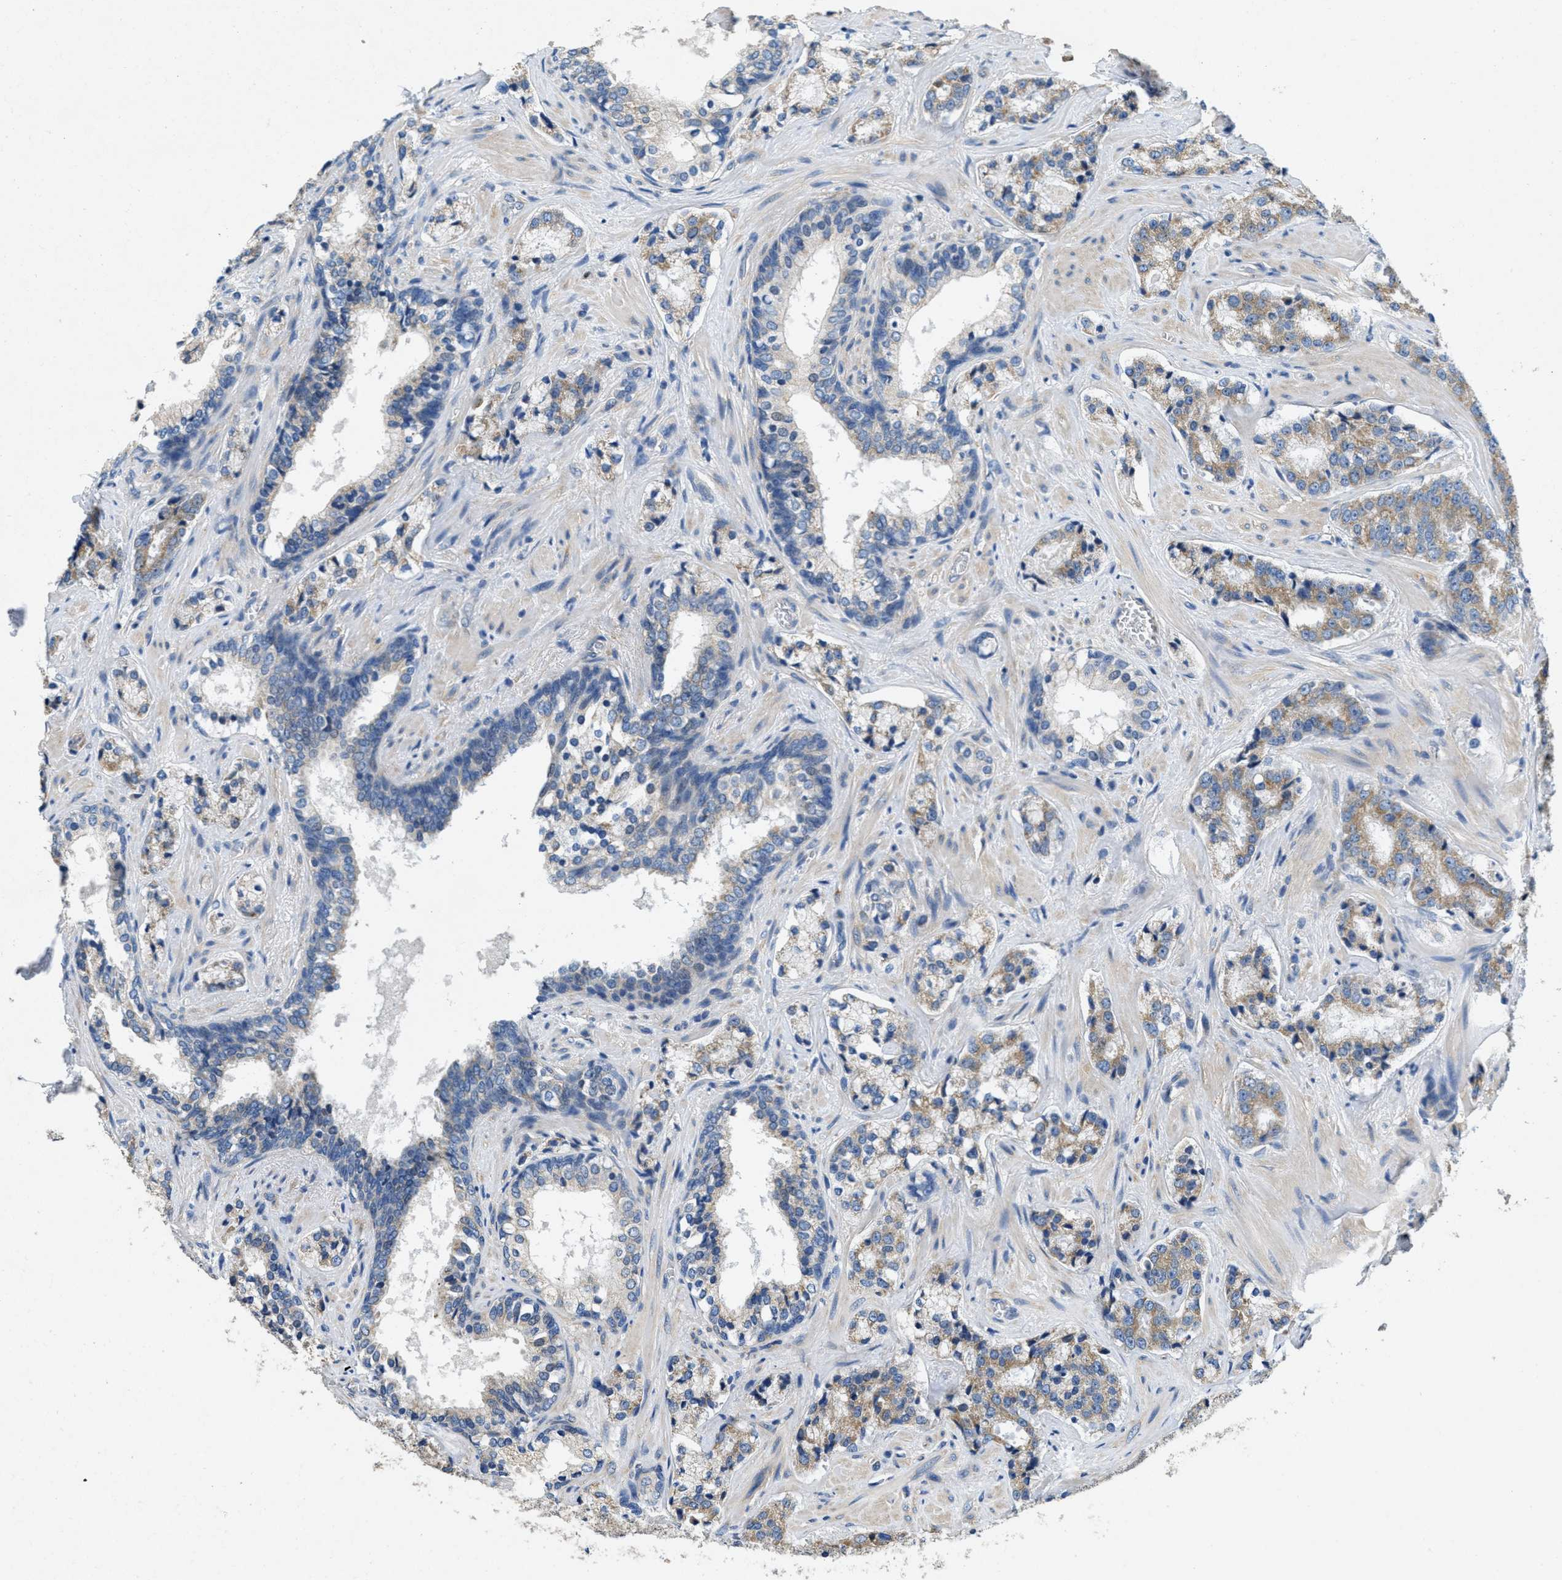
{"staining": {"intensity": "moderate", "quantity": ">75%", "location": "cytoplasmic/membranous"}, "tissue": "prostate cancer", "cell_type": "Tumor cells", "image_type": "cancer", "snomed": [{"axis": "morphology", "description": "Adenocarcinoma, High grade"}, {"axis": "topography", "description": "Prostate"}], "caption": "Immunohistochemical staining of human prostate cancer shows medium levels of moderate cytoplasmic/membranous protein expression in approximately >75% of tumor cells.", "gene": "TOMM70", "patient": {"sex": "male", "age": 60}}